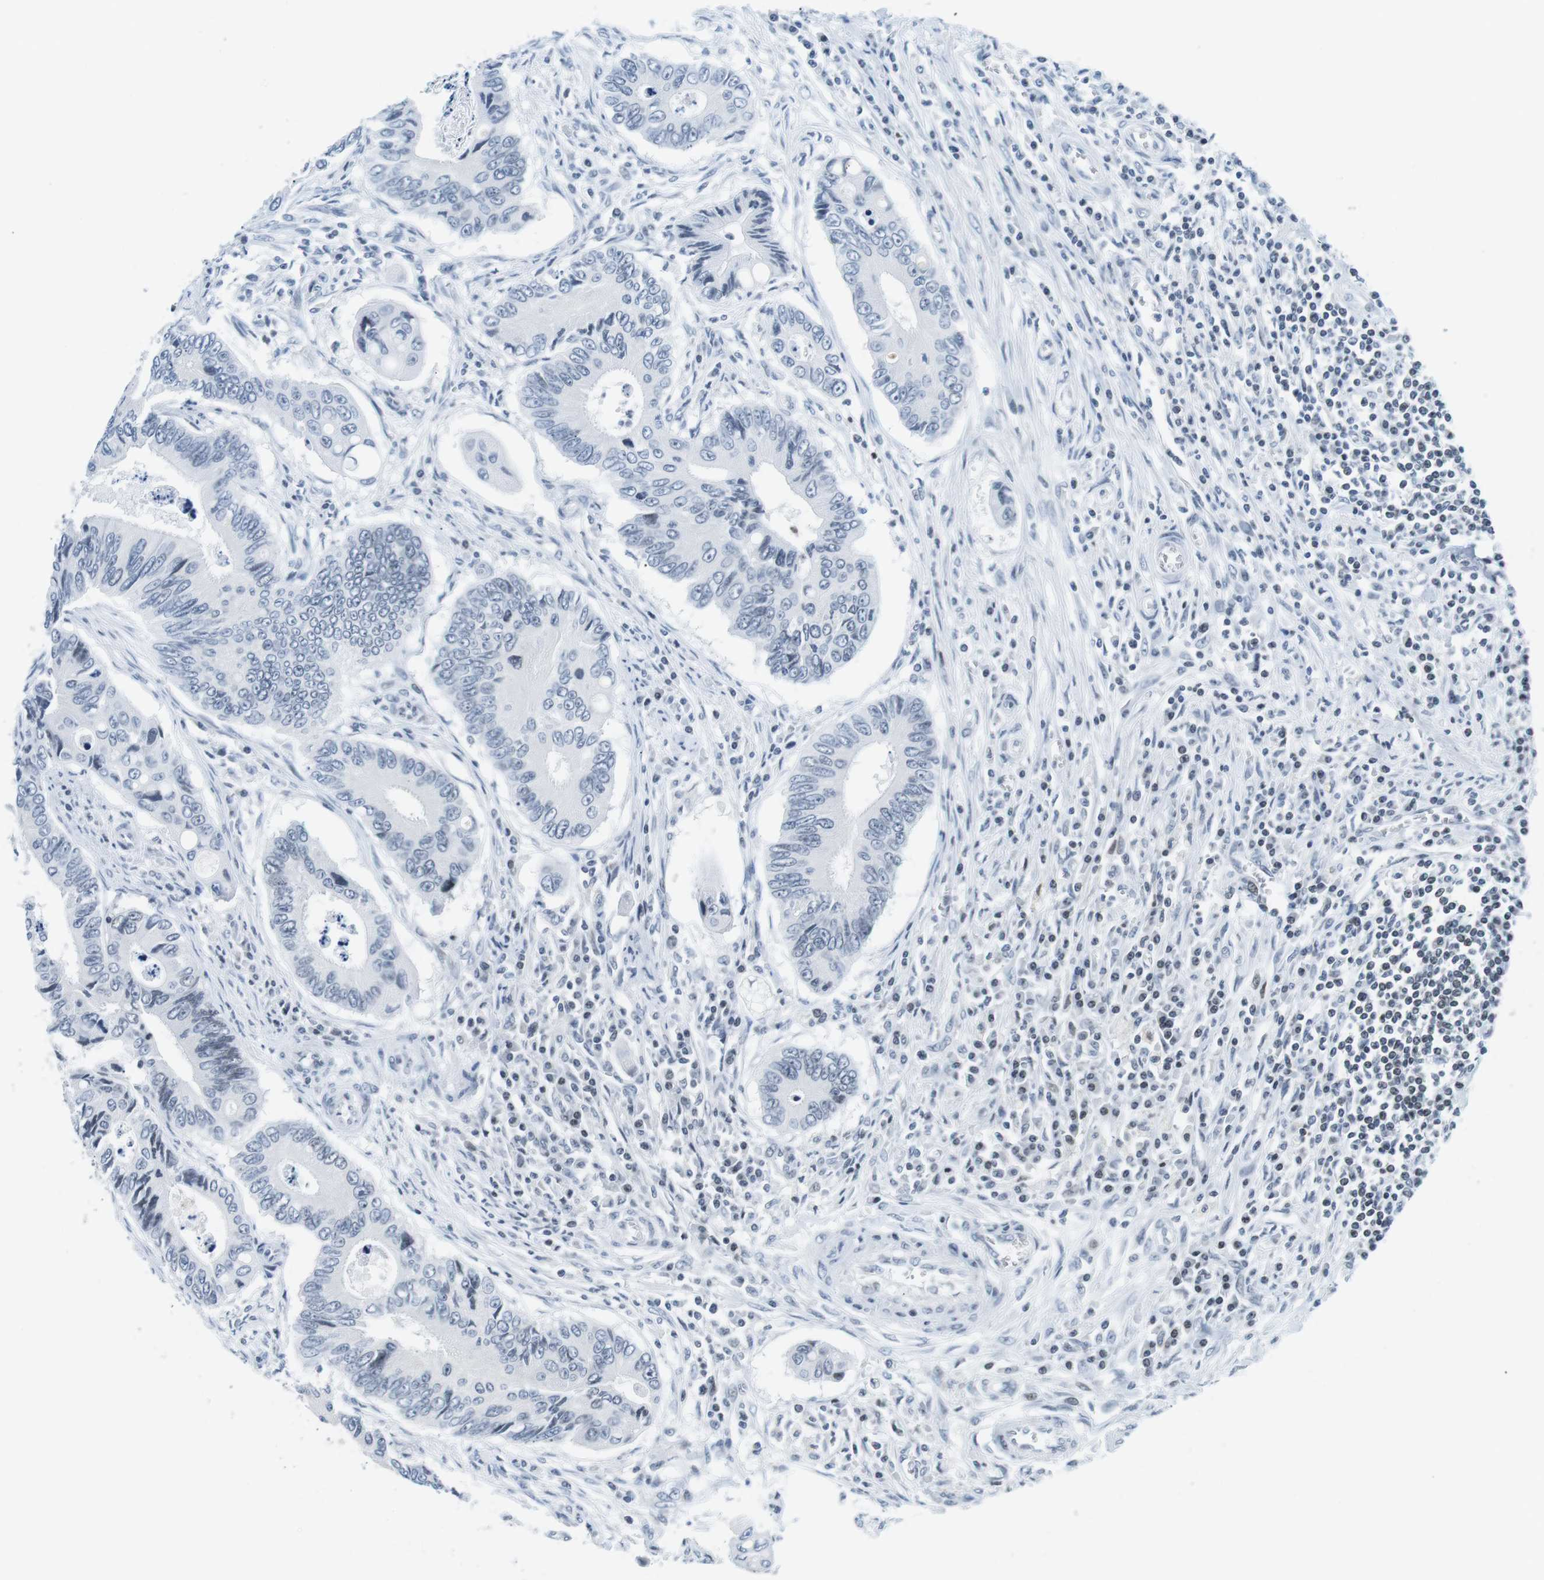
{"staining": {"intensity": "negative", "quantity": "none", "location": "none"}, "tissue": "colorectal cancer", "cell_type": "Tumor cells", "image_type": "cancer", "snomed": [{"axis": "morphology", "description": "Inflammation, NOS"}, {"axis": "morphology", "description": "Adenocarcinoma, NOS"}, {"axis": "topography", "description": "Colon"}], "caption": "Immunohistochemical staining of human colorectal cancer (adenocarcinoma) shows no significant expression in tumor cells.", "gene": "E2F2", "patient": {"sex": "male", "age": 72}}